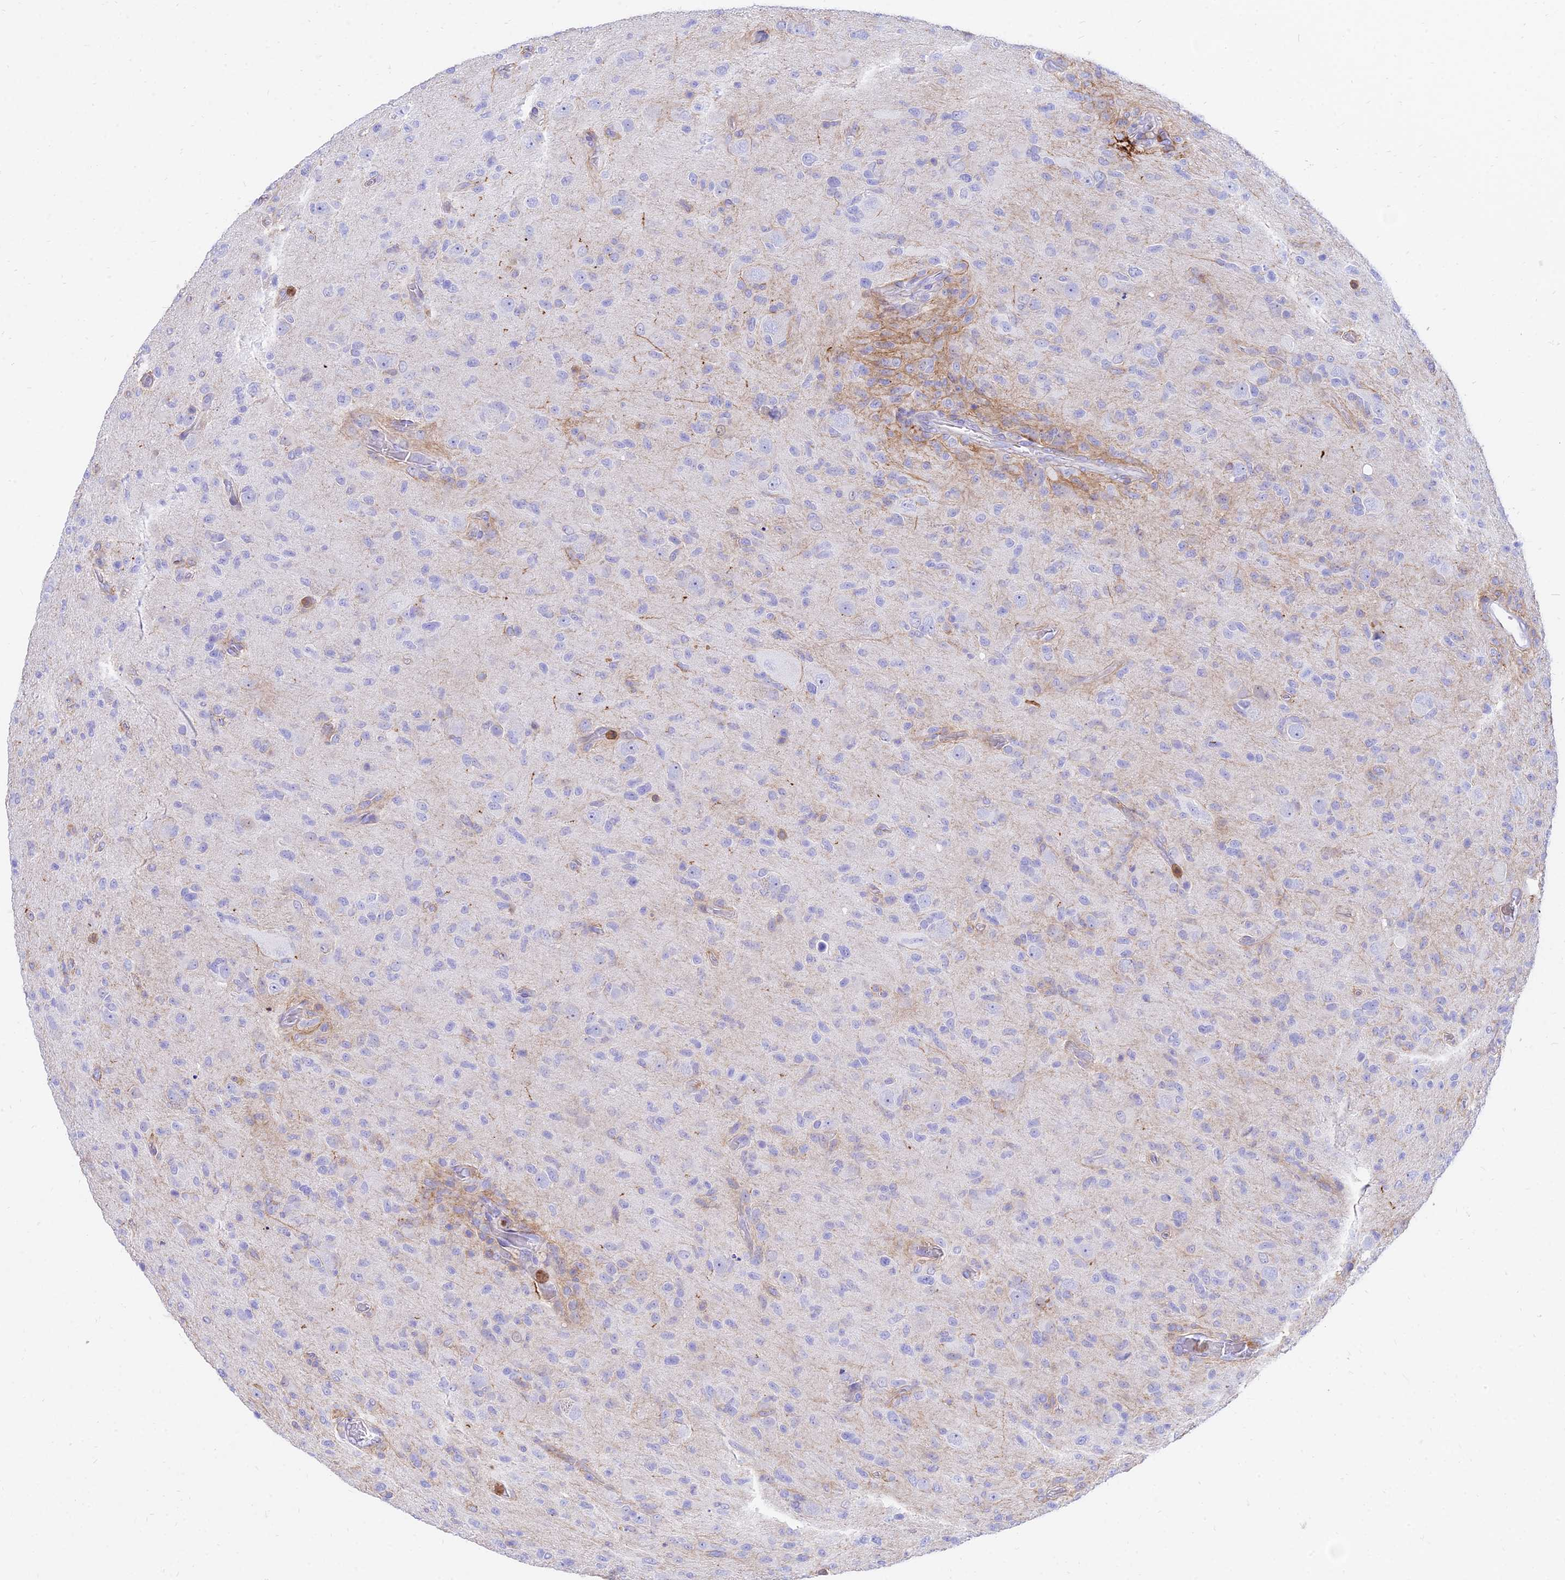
{"staining": {"intensity": "negative", "quantity": "none", "location": "none"}, "tissue": "glioma", "cell_type": "Tumor cells", "image_type": "cancer", "snomed": [{"axis": "morphology", "description": "Glioma, malignant, High grade"}, {"axis": "topography", "description": "Brain"}], "caption": "An immunohistochemistry (IHC) micrograph of malignant high-grade glioma is shown. There is no staining in tumor cells of malignant high-grade glioma. Nuclei are stained in blue.", "gene": "SREK1IP1", "patient": {"sex": "female", "age": 57}}